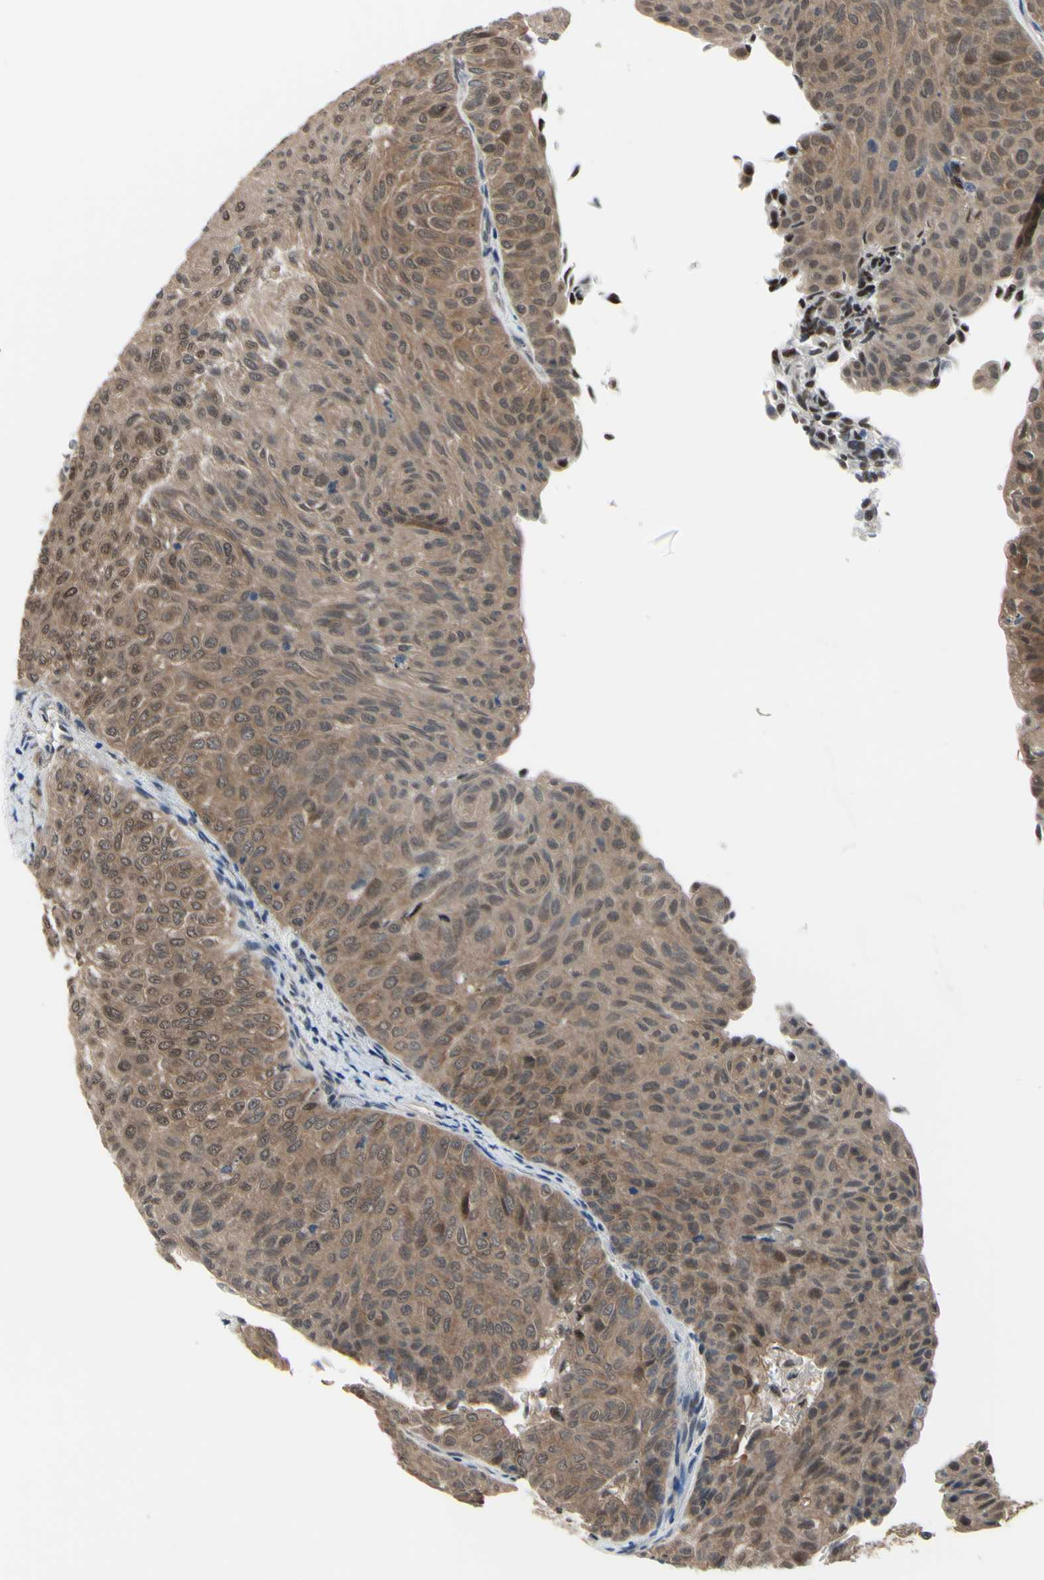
{"staining": {"intensity": "moderate", "quantity": ">75%", "location": "cytoplasmic/membranous,nuclear"}, "tissue": "urothelial cancer", "cell_type": "Tumor cells", "image_type": "cancer", "snomed": [{"axis": "morphology", "description": "Urothelial carcinoma, Low grade"}, {"axis": "topography", "description": "Urinary bladder"}], "caption": "A medium amount of moderate cytoplasmic/membranous and nuclear positivity is appreciated in approximately >75% of tumor cells in urothelial cancer tissue. (IHC, brightfield microscopy, high magnification).", "gene": "HSPA4", "patient": {"sex": "male", "age": 78}}